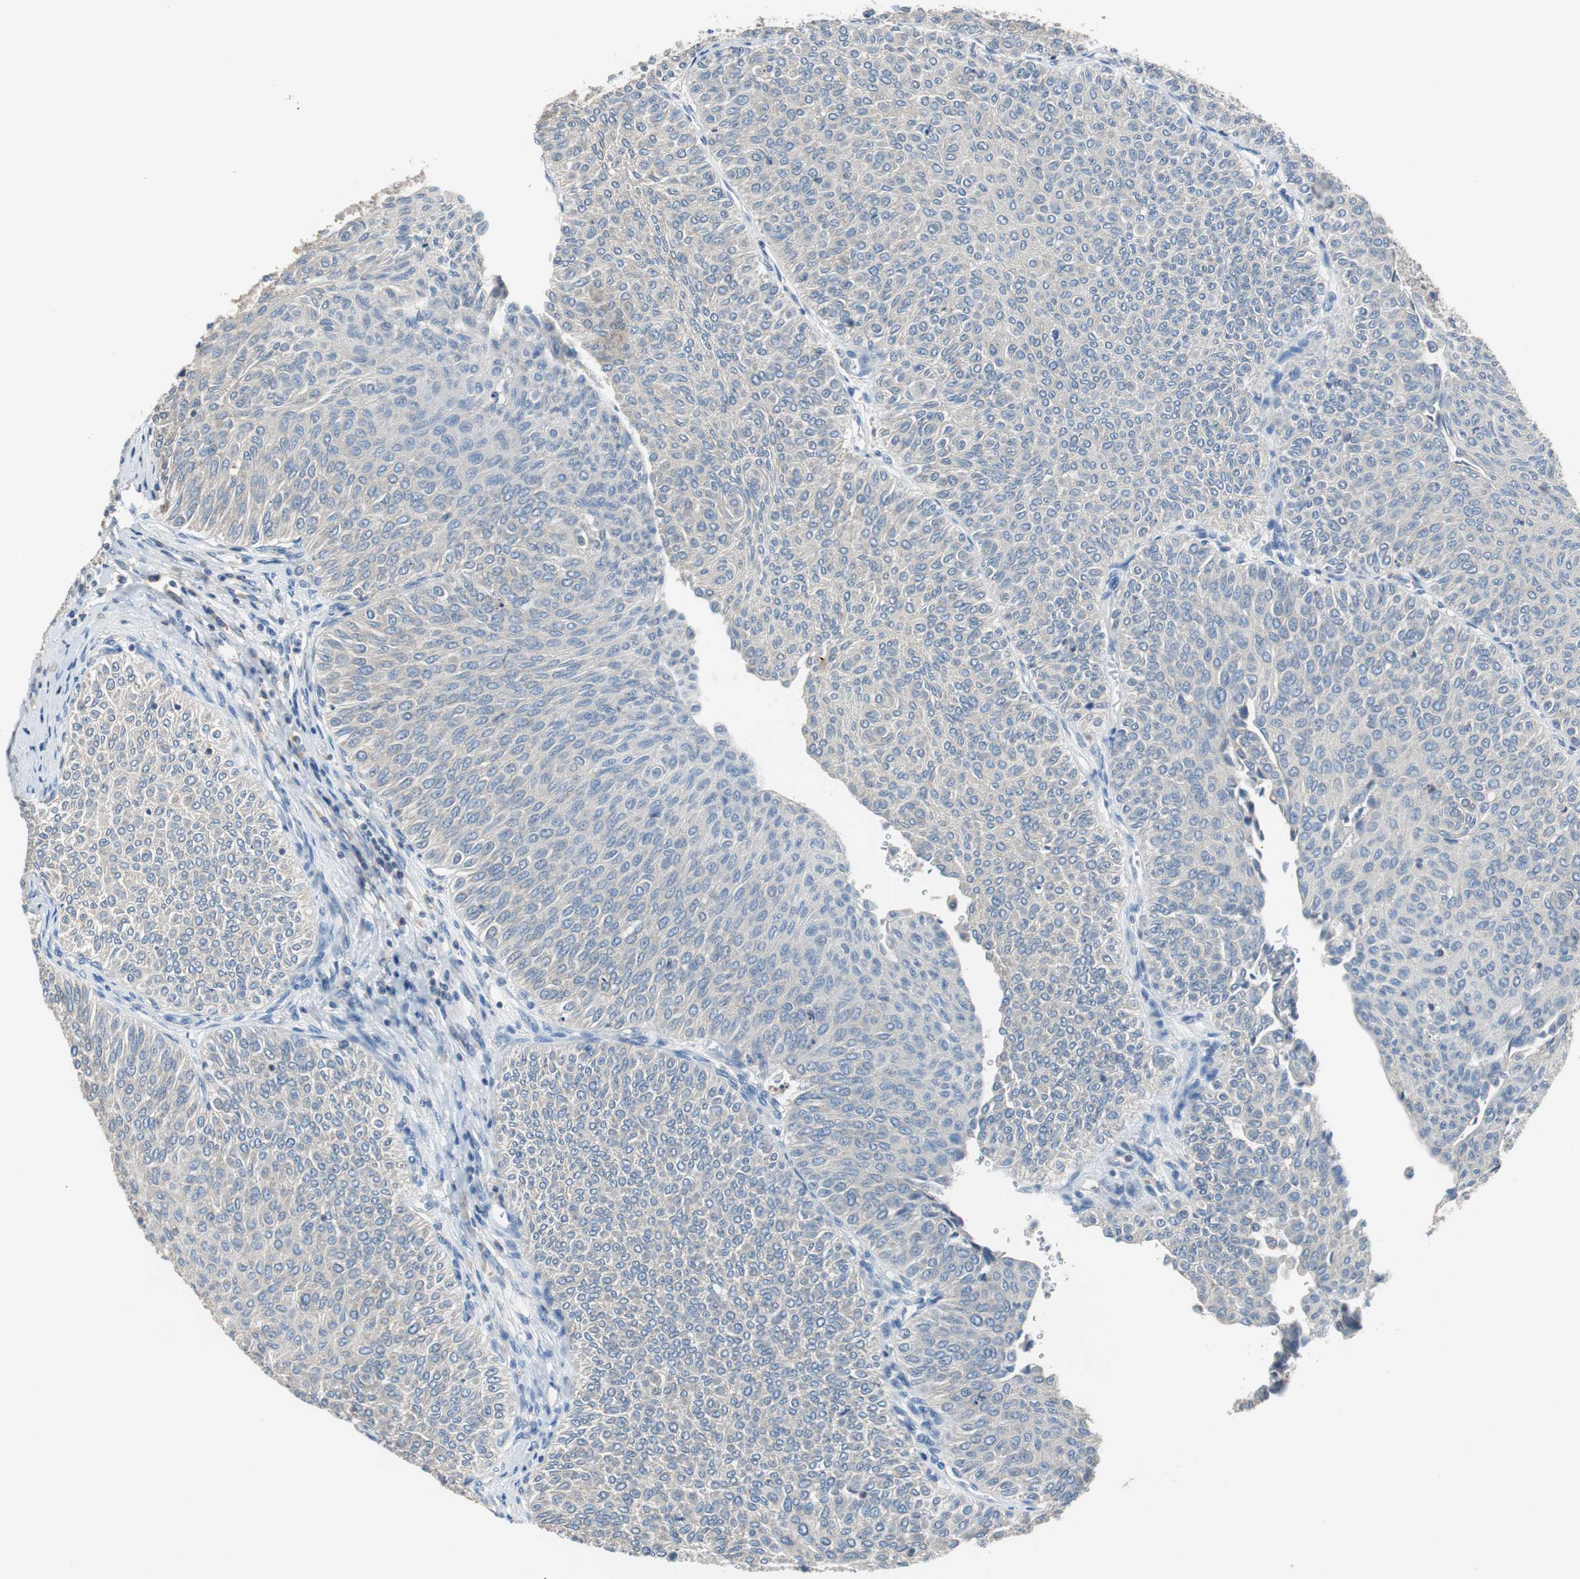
{"staining": {"intensity": "weak", "quantity": "<25%", "location": "cytoplasmic/membranous"}, "tissue": "urothelial cancer", "cell_type": "Tumor cells", "image_type": "cancer", "snomed": [{"axis": "morphology", "description": "Urothelial carcinoma, Low grade"}, {"axis": "topography", "description": "Urinary bladder"}], "caption": "This is a image of immunohistochemistry staining of urothelial cancer, which shows no expression in tumor cells.", "gene": "PRKCA", "patient": {"sex": "male", "age": 78}}